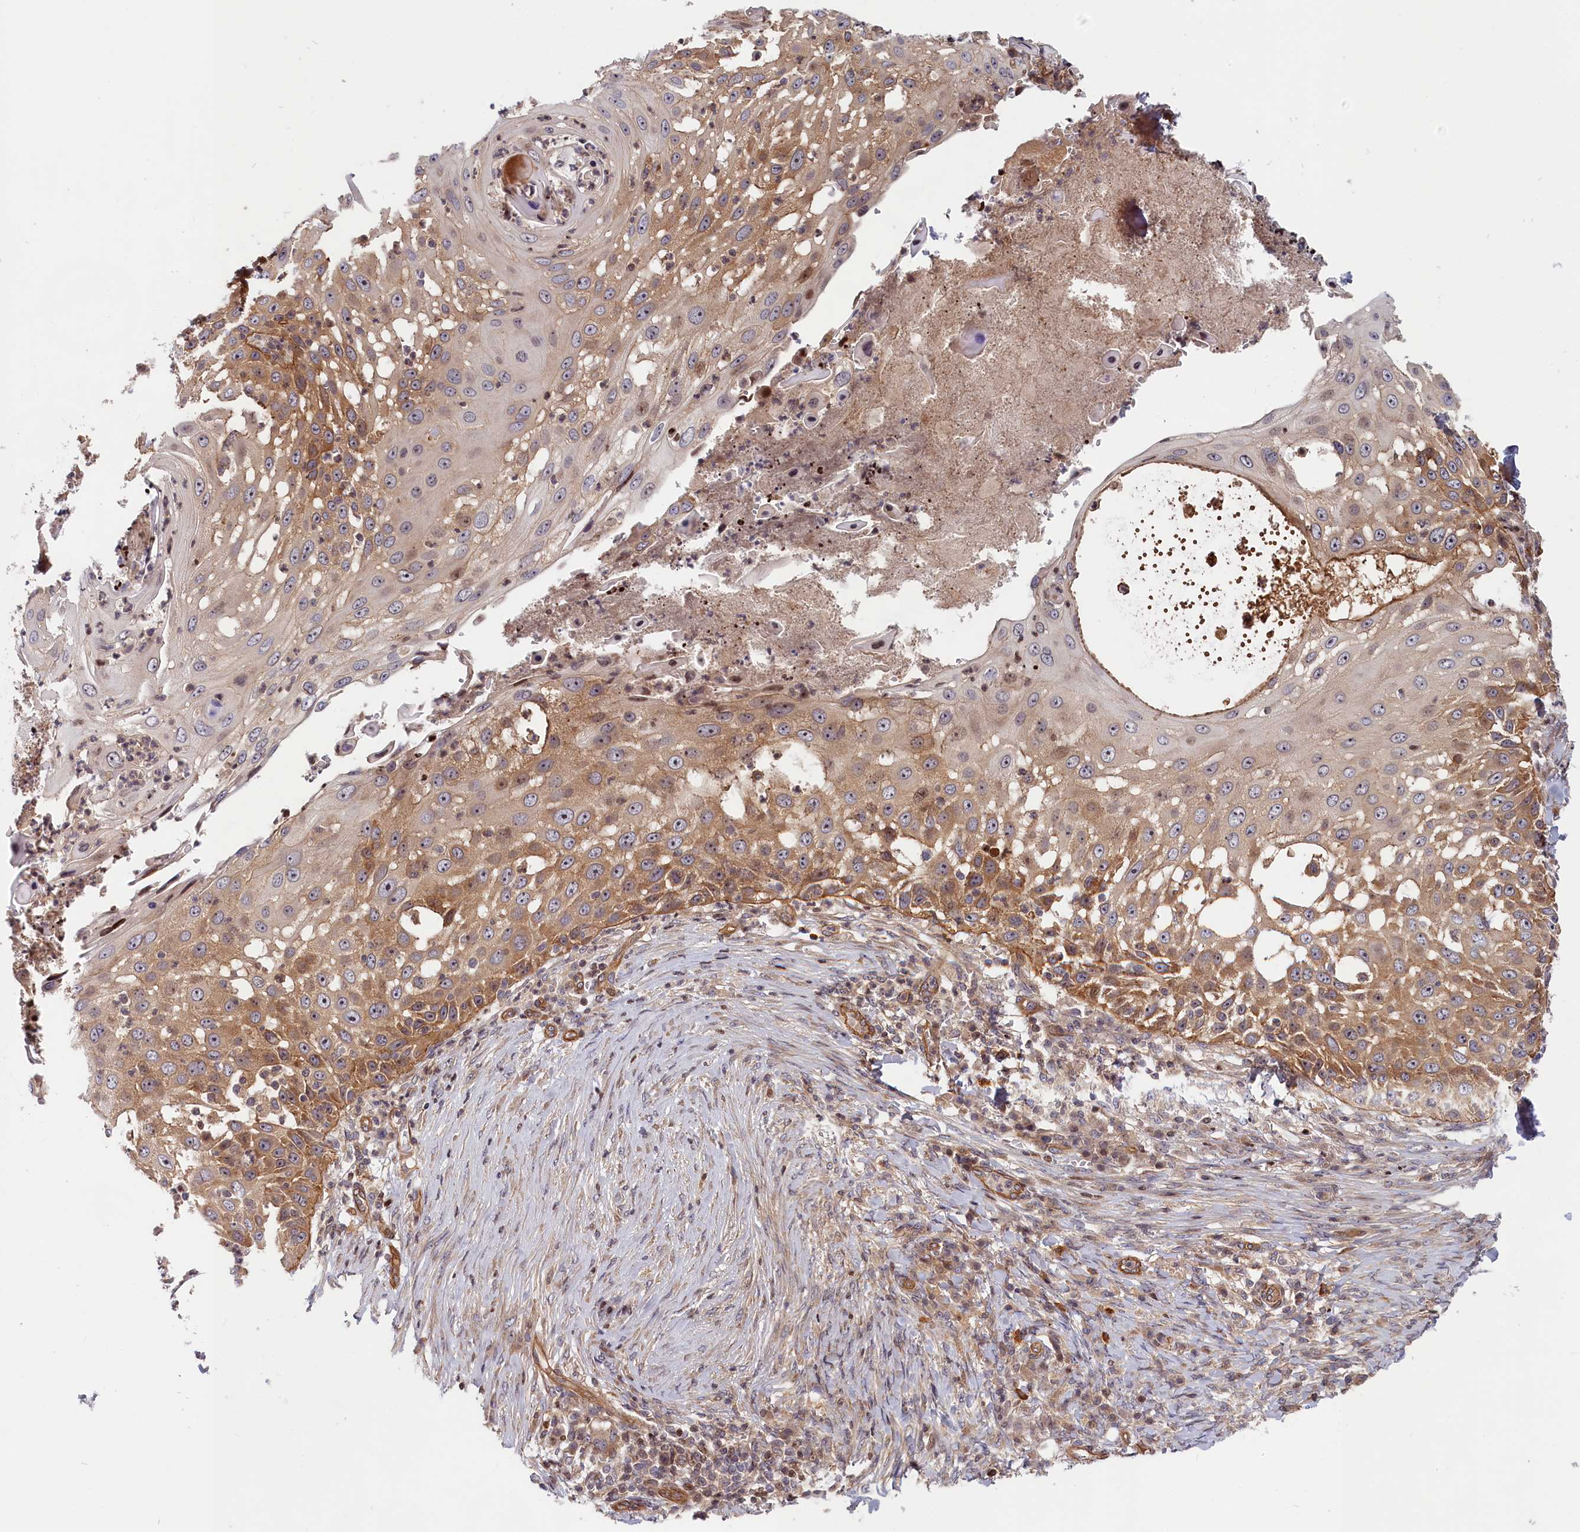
{"staining": {"intensity": "weak", "quantity": "25%-75%", "location": "cytoplasmic/membranous"}, "tissue": "skin cancer", "cell_type": "Tumor cells", "image_type": "cancer", "snomed": [{"axis": "morphology", "description": "Squamous cell carcinoma, NOS"}, {"axis": "topography", "description": "Skin"}], "caption": "The photomicrograph shows staining of squamous cell carcinoma (skin), revealing weak cytoplasmic/membranous protein expression (brown color) within tumor cells. The staining is performed using DAB brown chromogen to label protein expression. The nuclei are counter-stained blue using hematoxylin.", "gene": "CEP44", "patient": {"sex": "female", "age": 44}}